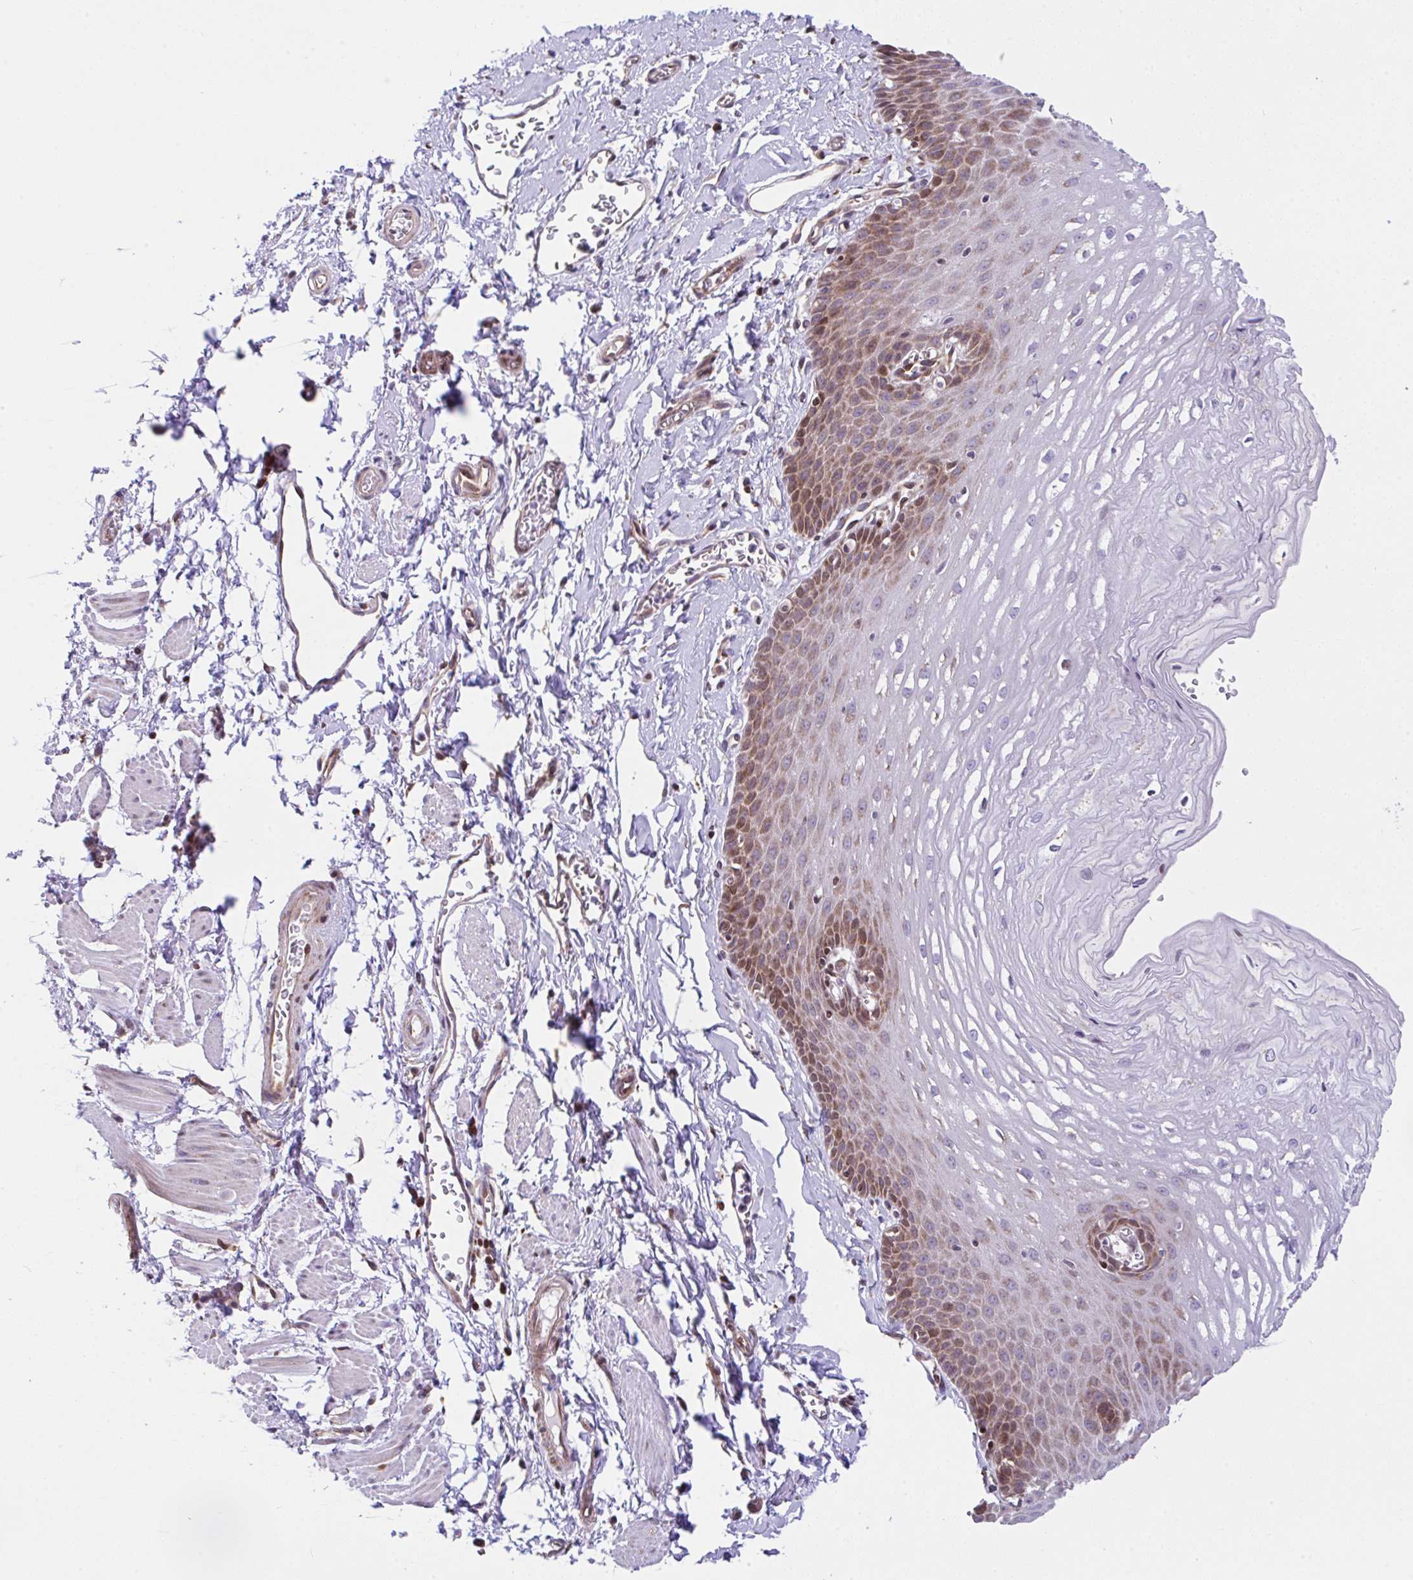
{"staining": {"intensity": "moderate", "quantity": "25%-75%", "location": "cytoplasmic/membranous"}, "tissue": "esophagus", "cell_type": "Squamous epithelial cells", "image_type": "normal", "snomed": [{"axis": "morphology", "description": "Normal tissue, NOS"}, {"axis": "topography", "description": "Esophagus"}], "caption": "Esophagus stained with immunohistochemistry shows moderate cytoplasmic/membranous positivity in approximately 25%-75% of squamous epithelial cells.", "gene": "FIGNL1", "patient": {"sex": "male", "age": 70}}